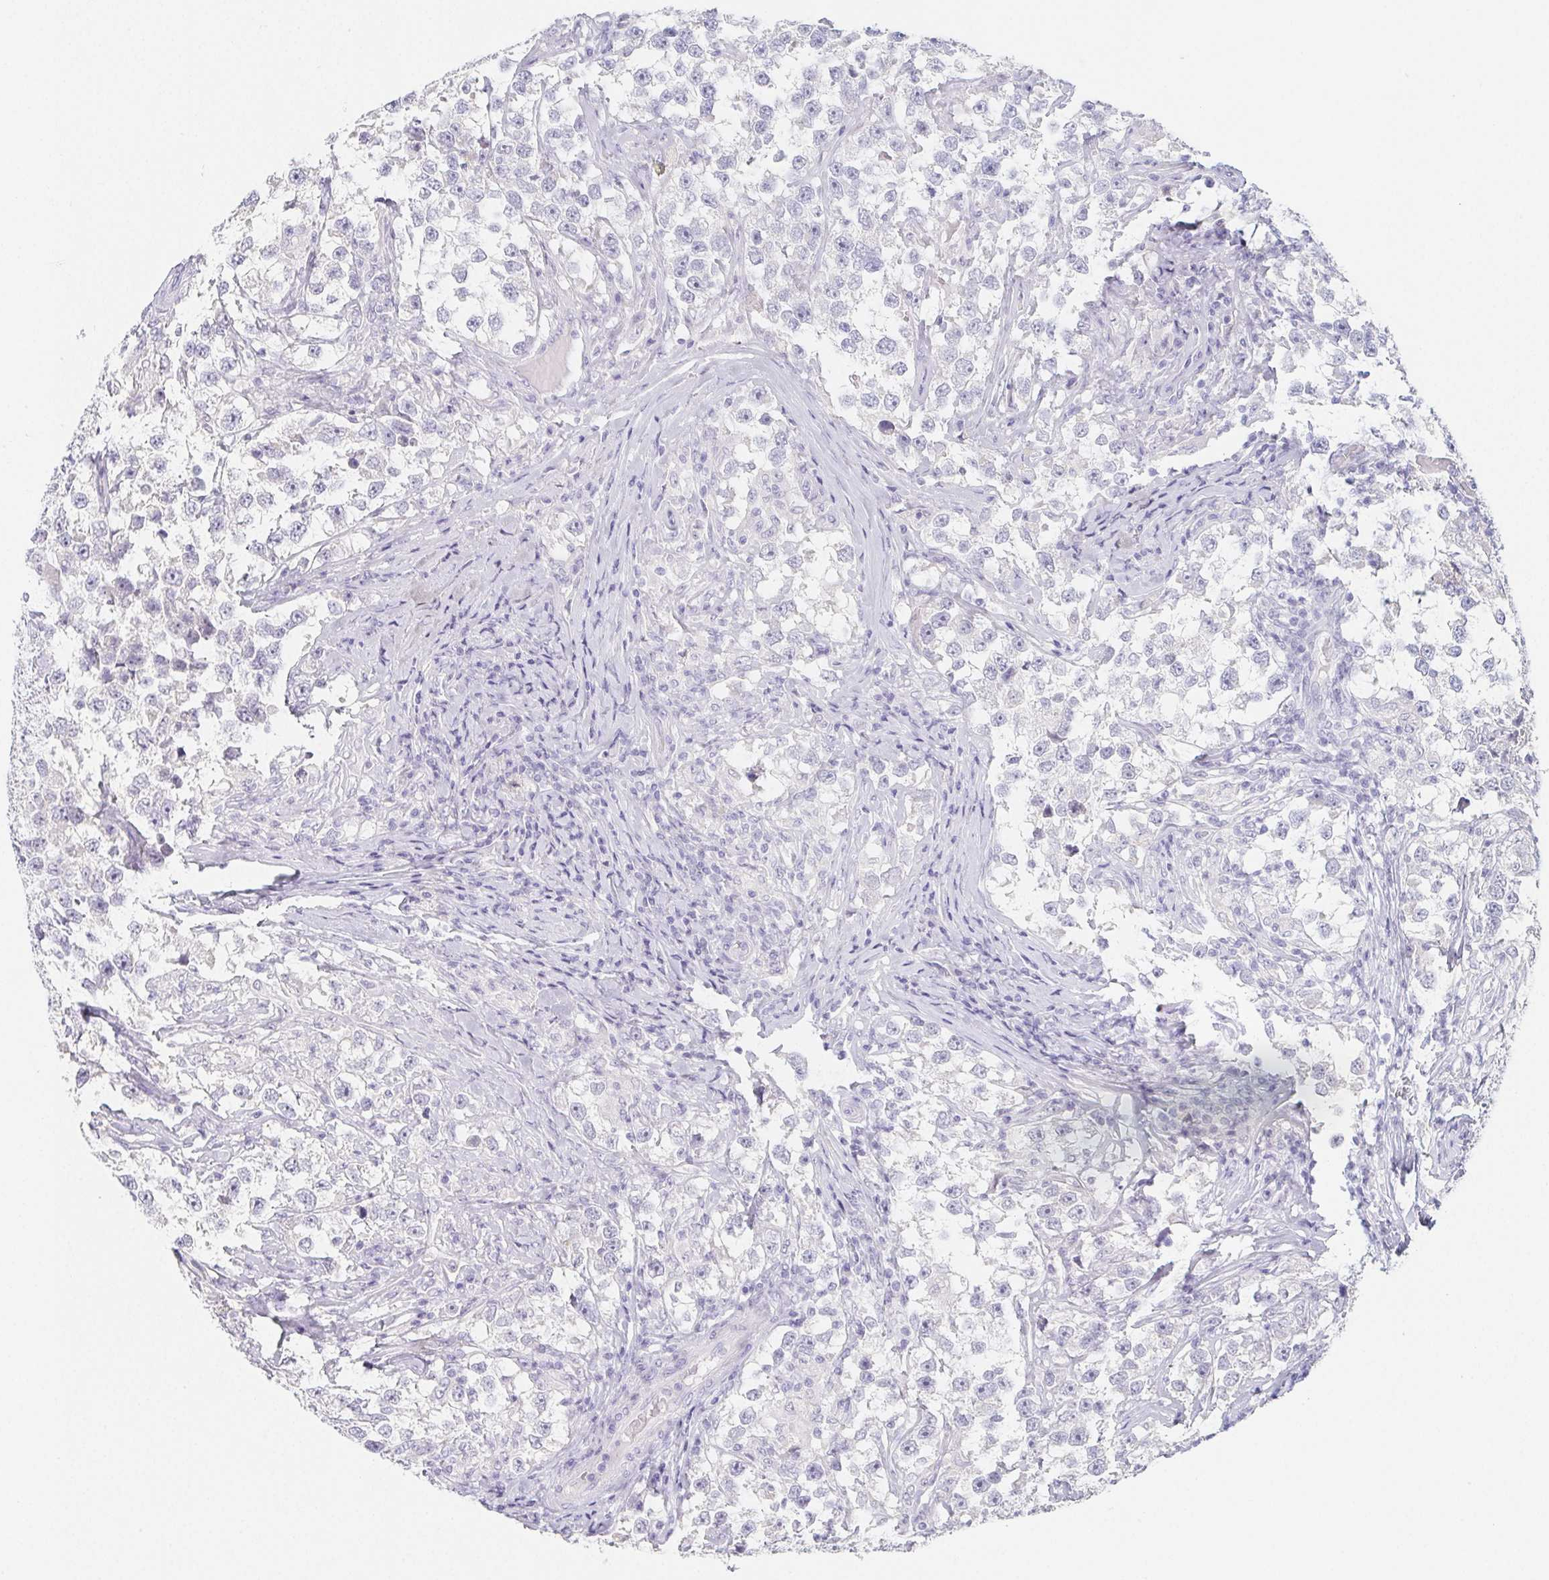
{"staining": {"intensity": "negative", "quantity": "none", "location": "none"}, "tissue": "testis cancer", "cell_type": "Tumor cells", "image_type": "cancer", "snomed": [{"axis": "morphology", "description": "Seminoma, NOS"}, {"axis": "topography", "description": "Testis"}], "caption": "Testis seminoma was stained to show a protein in brown. There is no significant positivity in tumor cells.", "gene": "GLIPR1L1", "patient": {"sex": "male", "age": 46}}